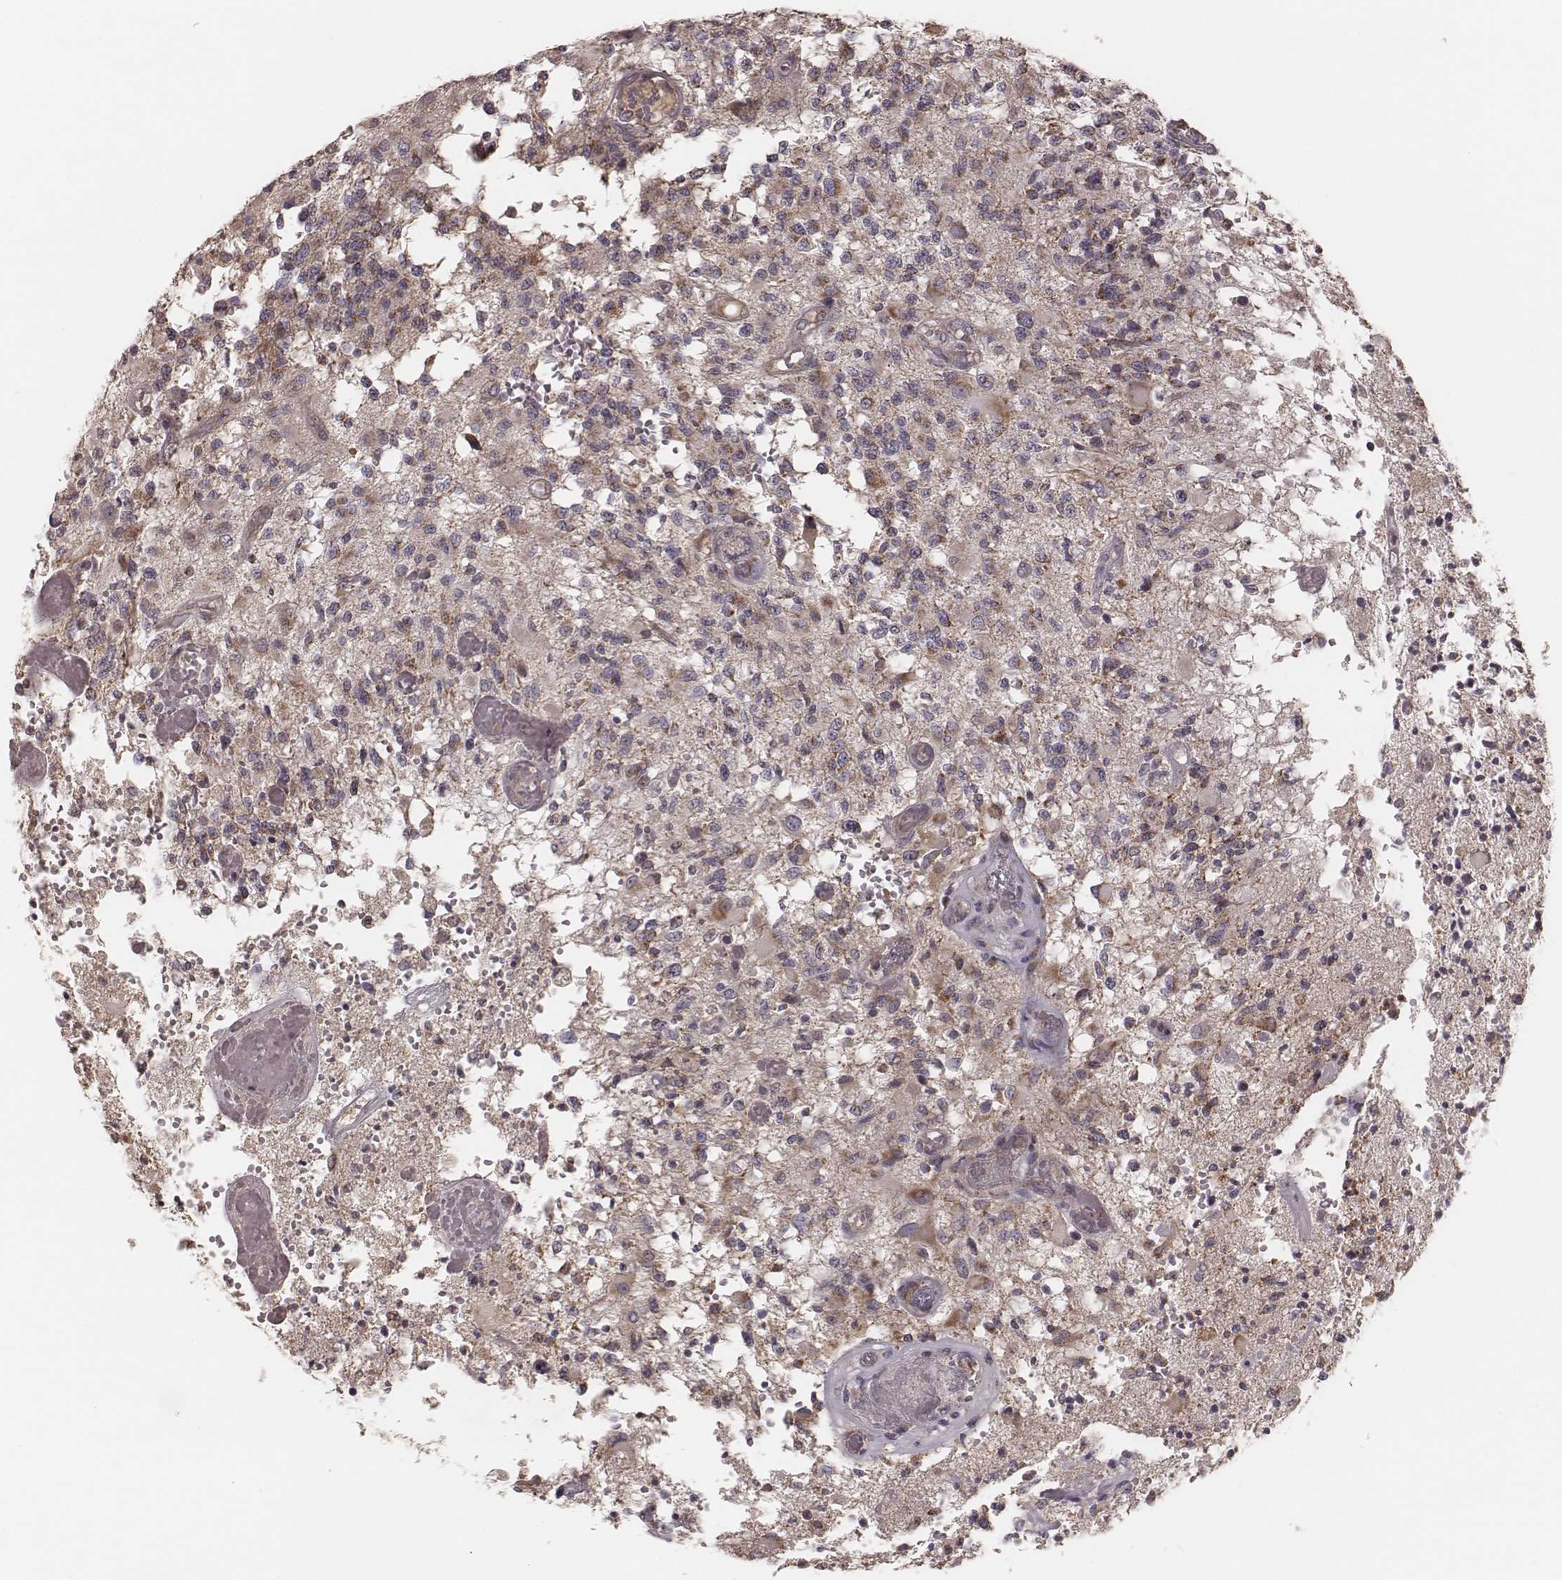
{"staining": {"intensity": "weak", "quantity": "<25%", "location": "cytoplasmic/membranous"}, "tissue": "glioma", "cell_type": "Tumor cells", "image_type": "cancer", "snomed": [{"axis": "morphology", "description": "Glioma, malignant, High grade"}, {"axis": "topography", "description": "Brain"}], "caption": "There is no significant positivity in tumor cells of glioma.", "gene": "MRPS27", "patient": {"sex": "female", "age": 63}}